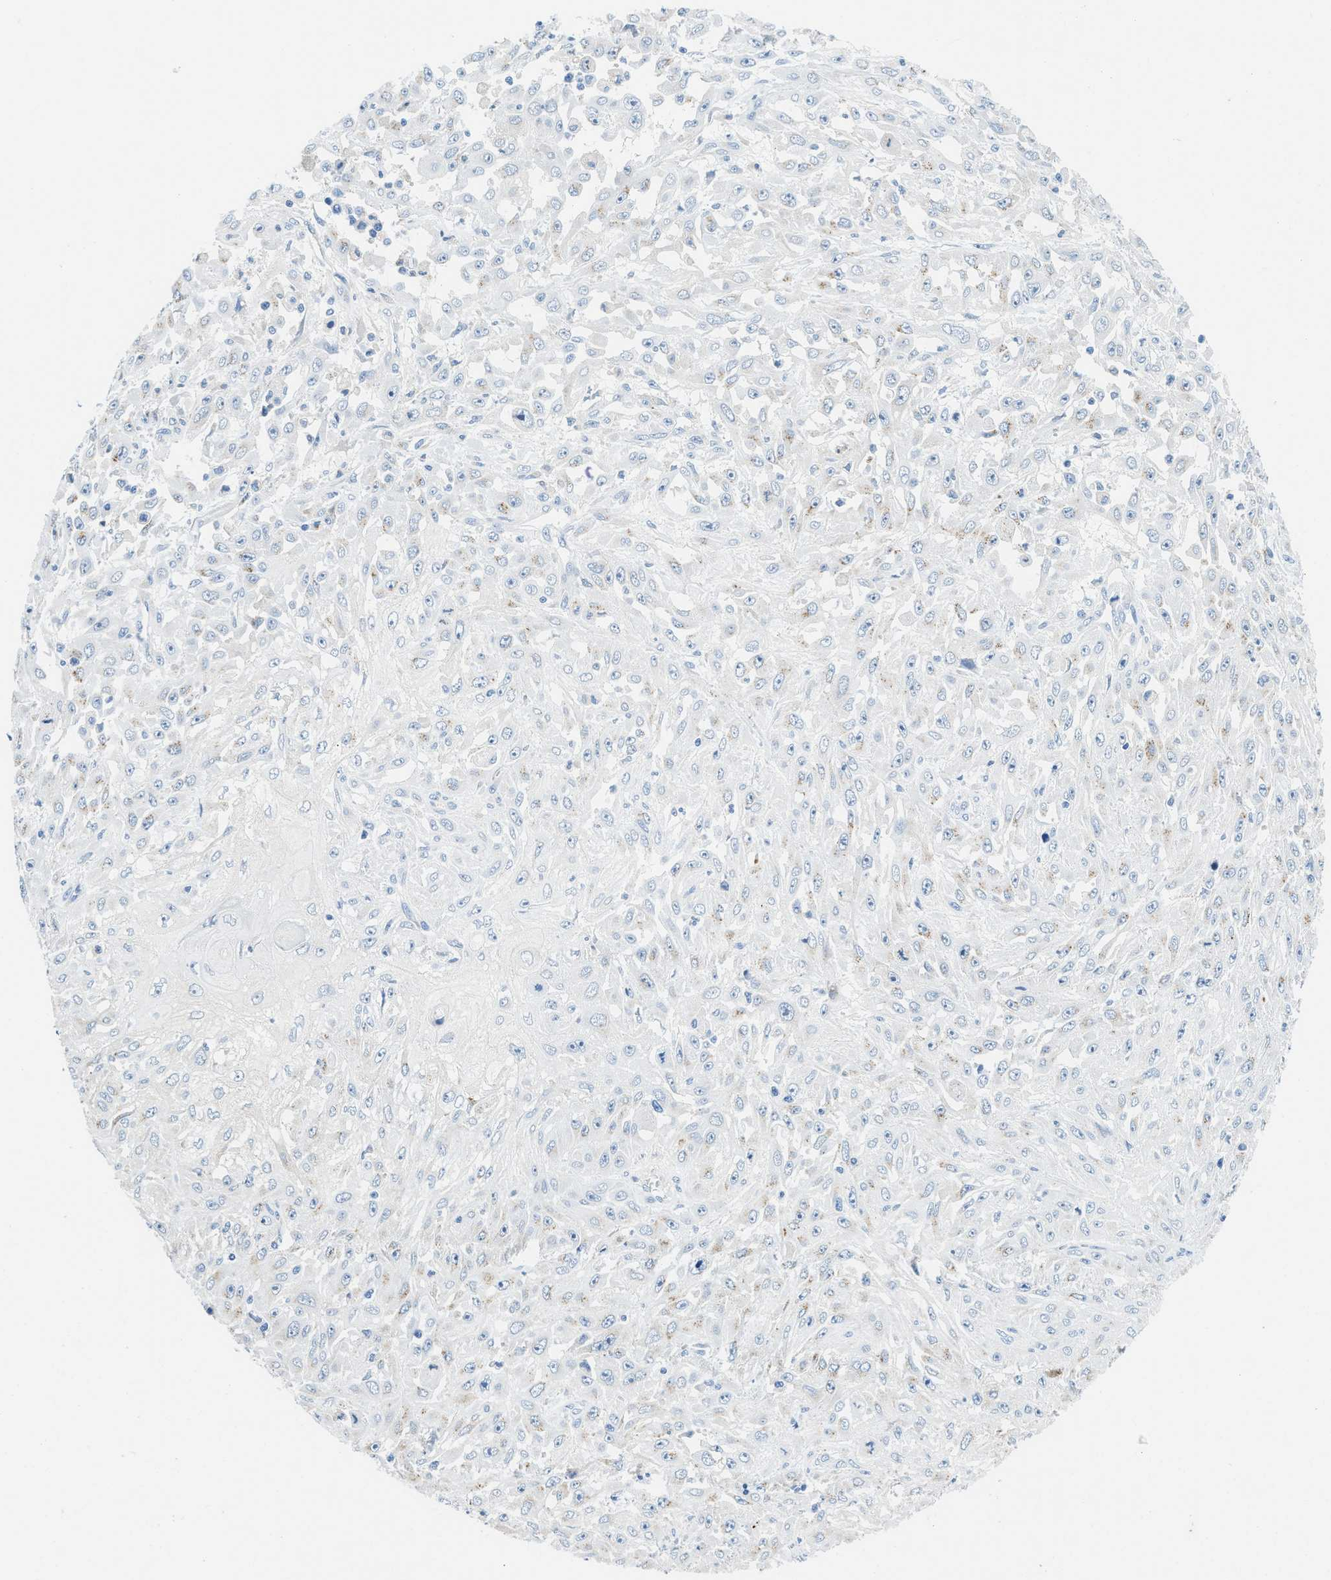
{"staining": {"intensity": "negative", "quantity": "none", "location": "none"}, "tissue": "skin cancer", "cell_type": "Tumor cells", "image_type": "cancer", "snomed": [{"axis": "morphology", "description": "Squamous cell carcinoma, NOS"}, {"axis": "morphology", "description": "Squamous cell carcinoma, metastatic, NOS"}, {"axis": "topography", "description": "Skin"}, {"axis": "topography", "description": "Lymph node"}], "caption": "A photomicrograph of skin cancer stained for a protein demonstrates no brown staining in tumor cells. The staining is performed using DAB brown chromogen with nuclei counter-stained in using hematoxylin.", "gene": "TSPAN3", "patient": {"sex": "male", "age": 75}}